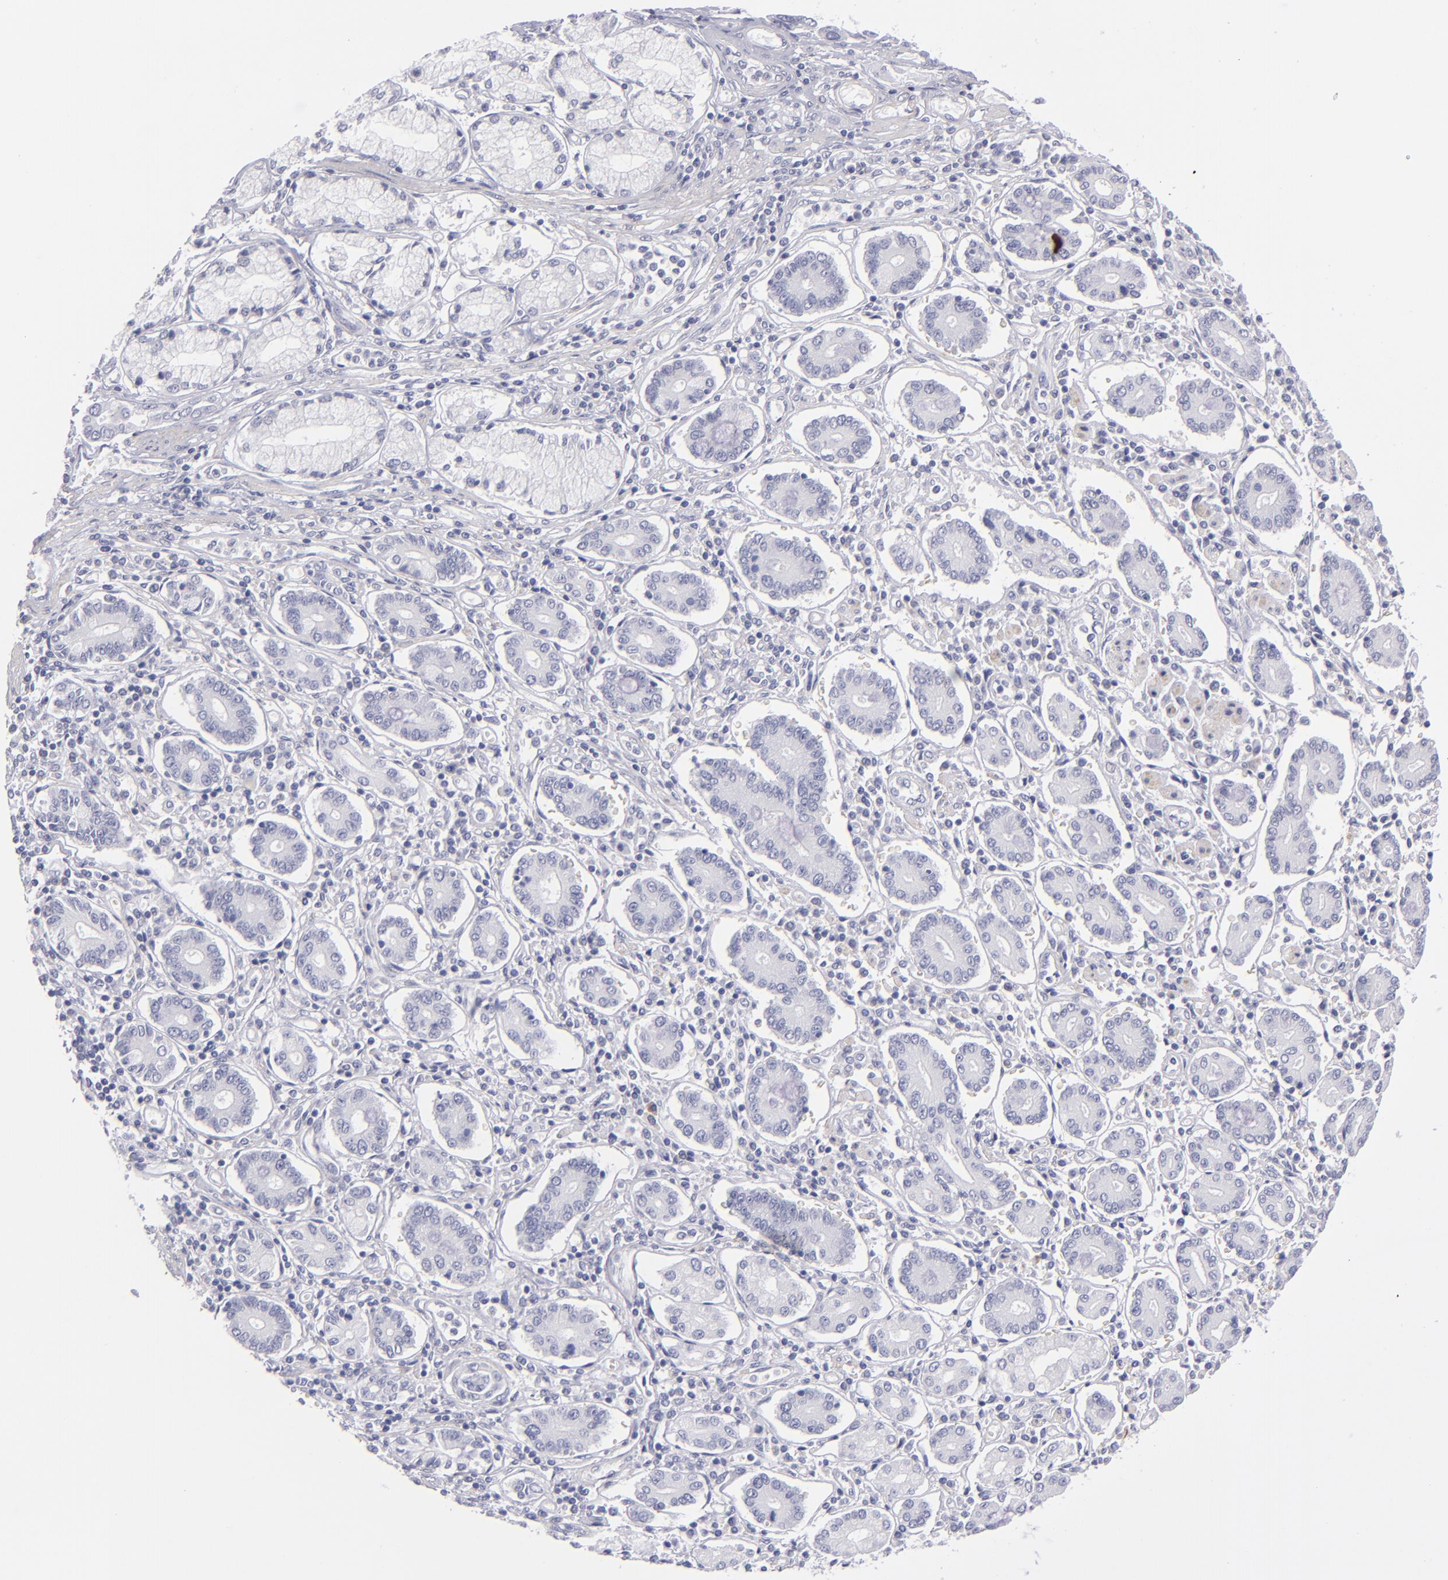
{"staining": {"intensity": "negative", "quantity": "none", "location": "none"}, "tissue": "pancreatic cancer", "cell_type": "Tumor cells", "image_type": "cancer", "snomed": [{"axis": "morphology", "description": "Adenocarcinoma, NOS"}, {"axis": "topography", "description": "Pancreas"}], "caption": "Adenocarcinoma (pancreatic) stained for a protein using immunohistochemistry displays no positivity tumor cells.", "gene": "MYH11", "patient": {"sex": "female", "age": 57}}